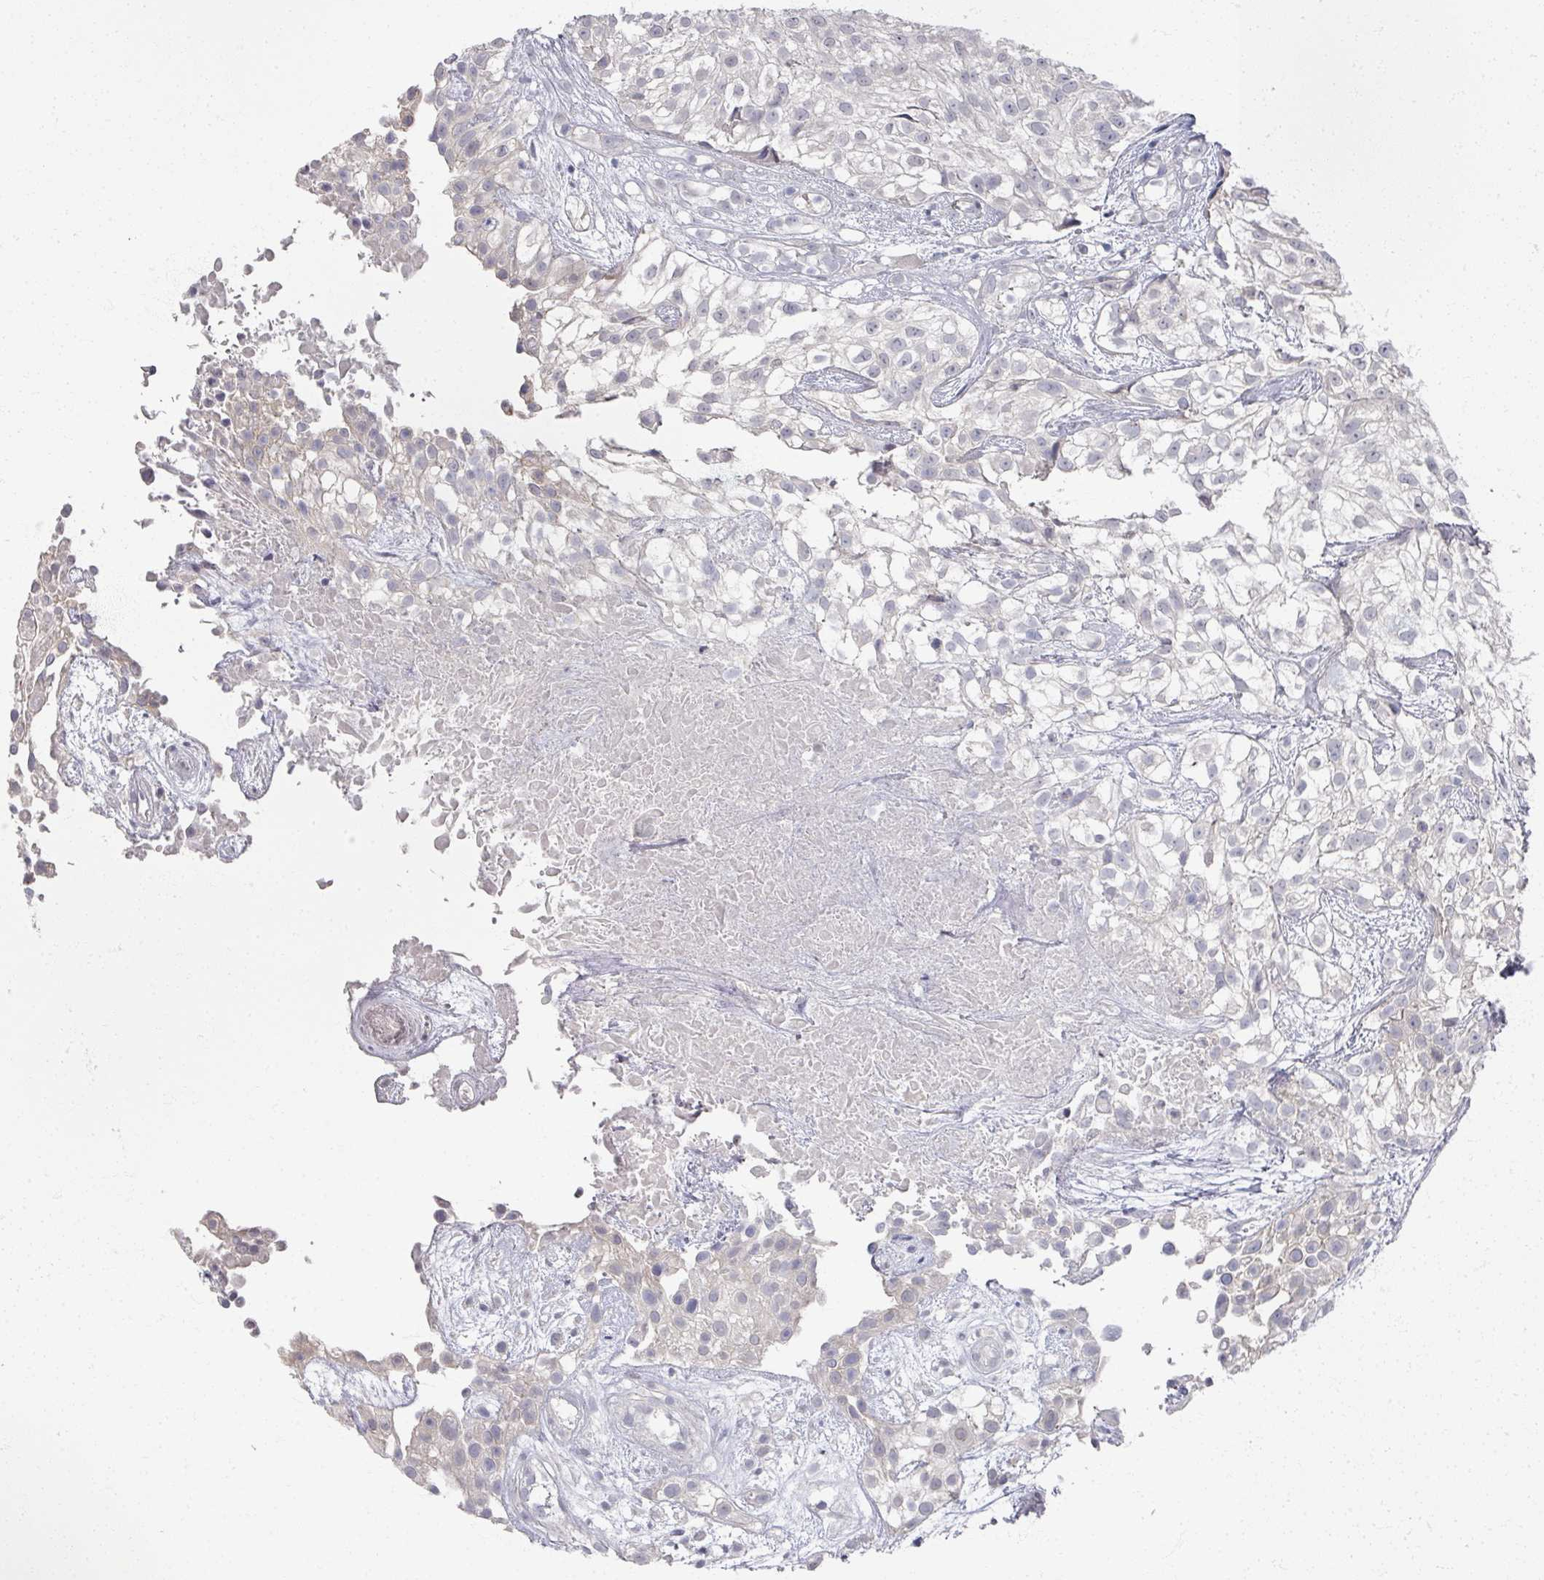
{"staining": {"intensity": "negative", "quantity": "none", "location": "none"}, "tissue": "urothelial cancer", "cell_type": "Tumor cells", "image_type": "cancer", "snomed": [{"axis": "morphology", "description": "Urothelial carcinoma, High grade"}, {"axis": "topography", "description": "Urinary bladder"}], "caption": "This is a micrograph of immunohistochemistry staining of urothelial cancer, which shows no staining in tumor cells.", "gene": "TTYH3", "patient": {"sex": "male", "age": 56}}